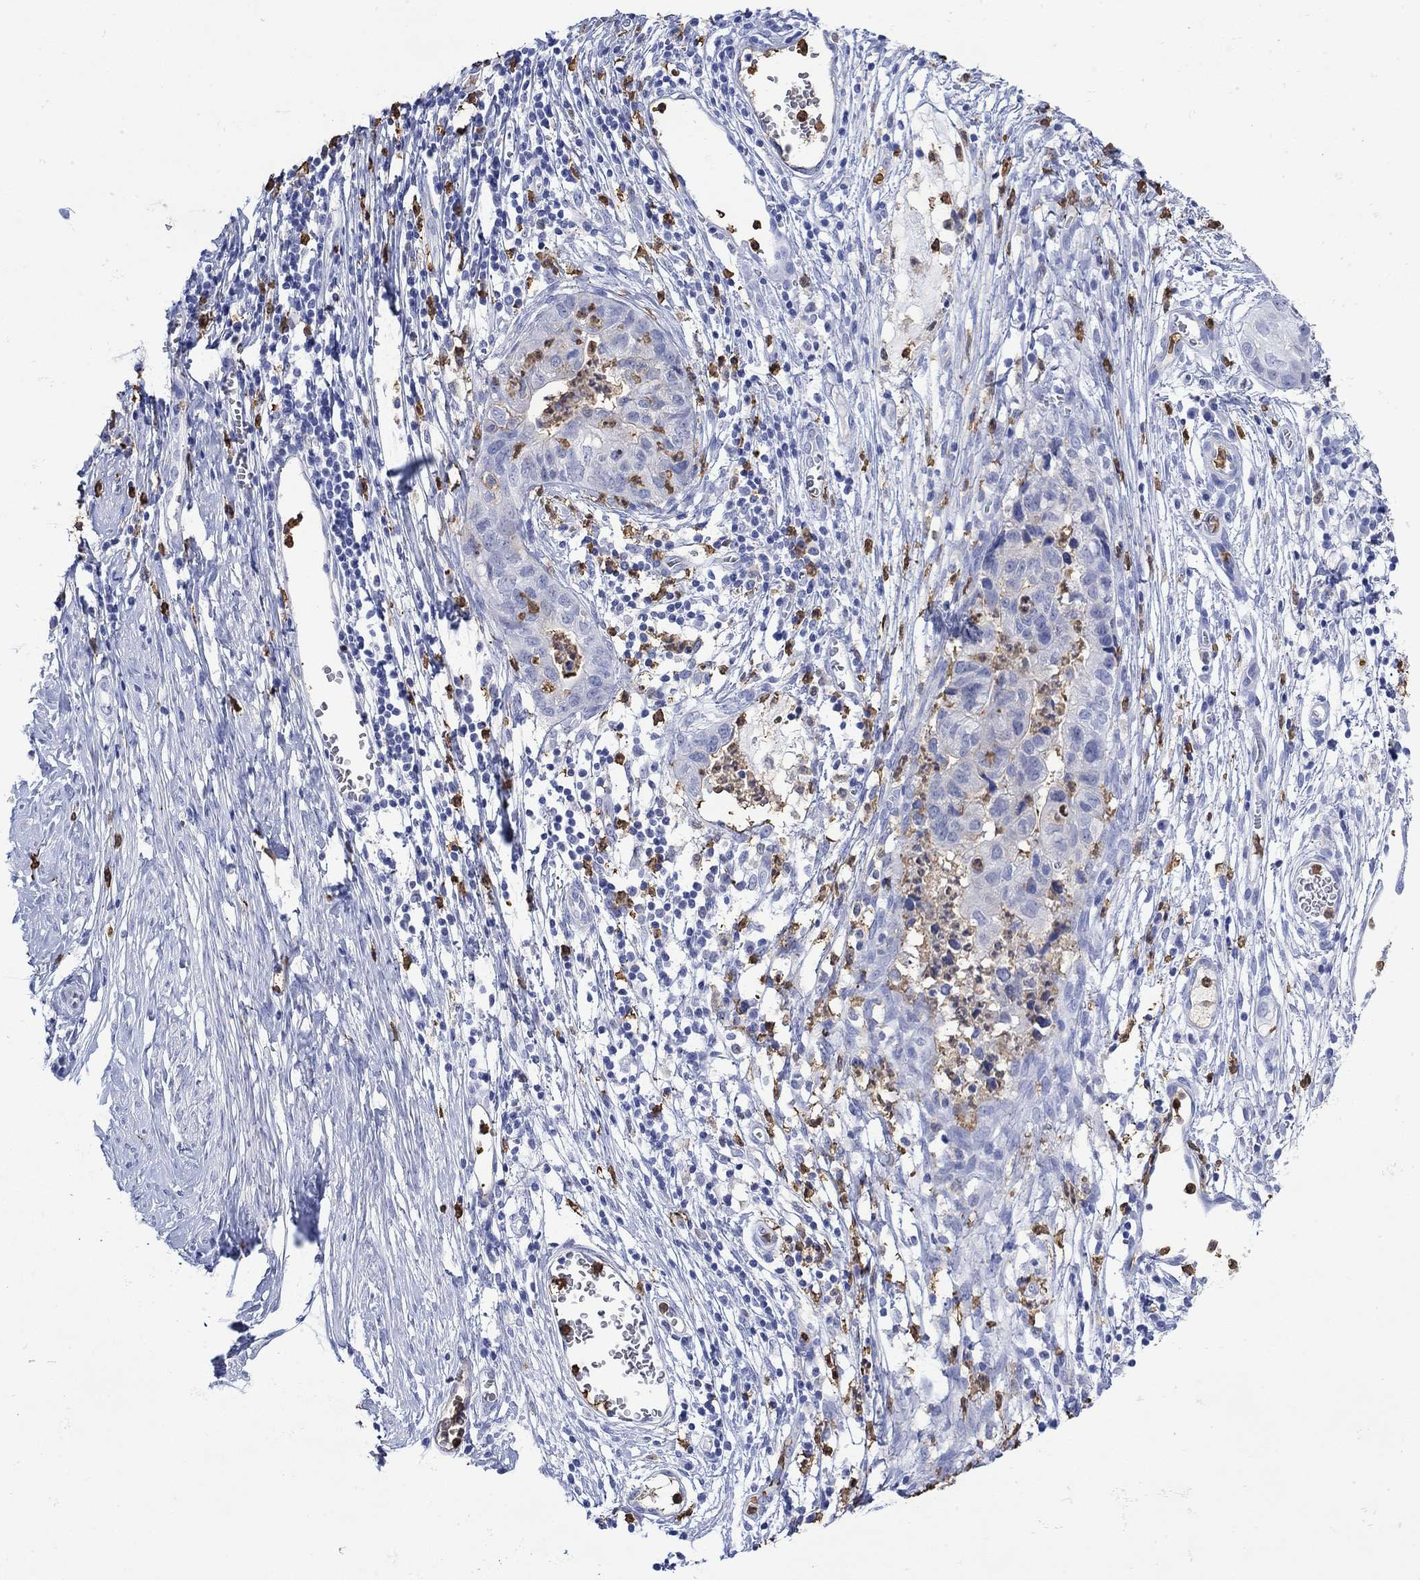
{"staining": {"intensity": "negative", "quantity": "none", "location": "none"}, "tissue": "cervical cancer", "cell_type": "Tumor cells", "image_type": "cancer", "snomed": [{"axis": "morphology", "description": "Adenocarcinoma, NOS"}, {"axis": "topography", "description": "Cervix"}], "caption": "Tumor cells are negative for protein expression in human adenocarcinoma (cervical). (DAB (3,3'-diaminobenzidine) IHC with hematoxylin counter stain).", "gene": "LINGO3", "patient": {"sex": "female", "age": 44}}